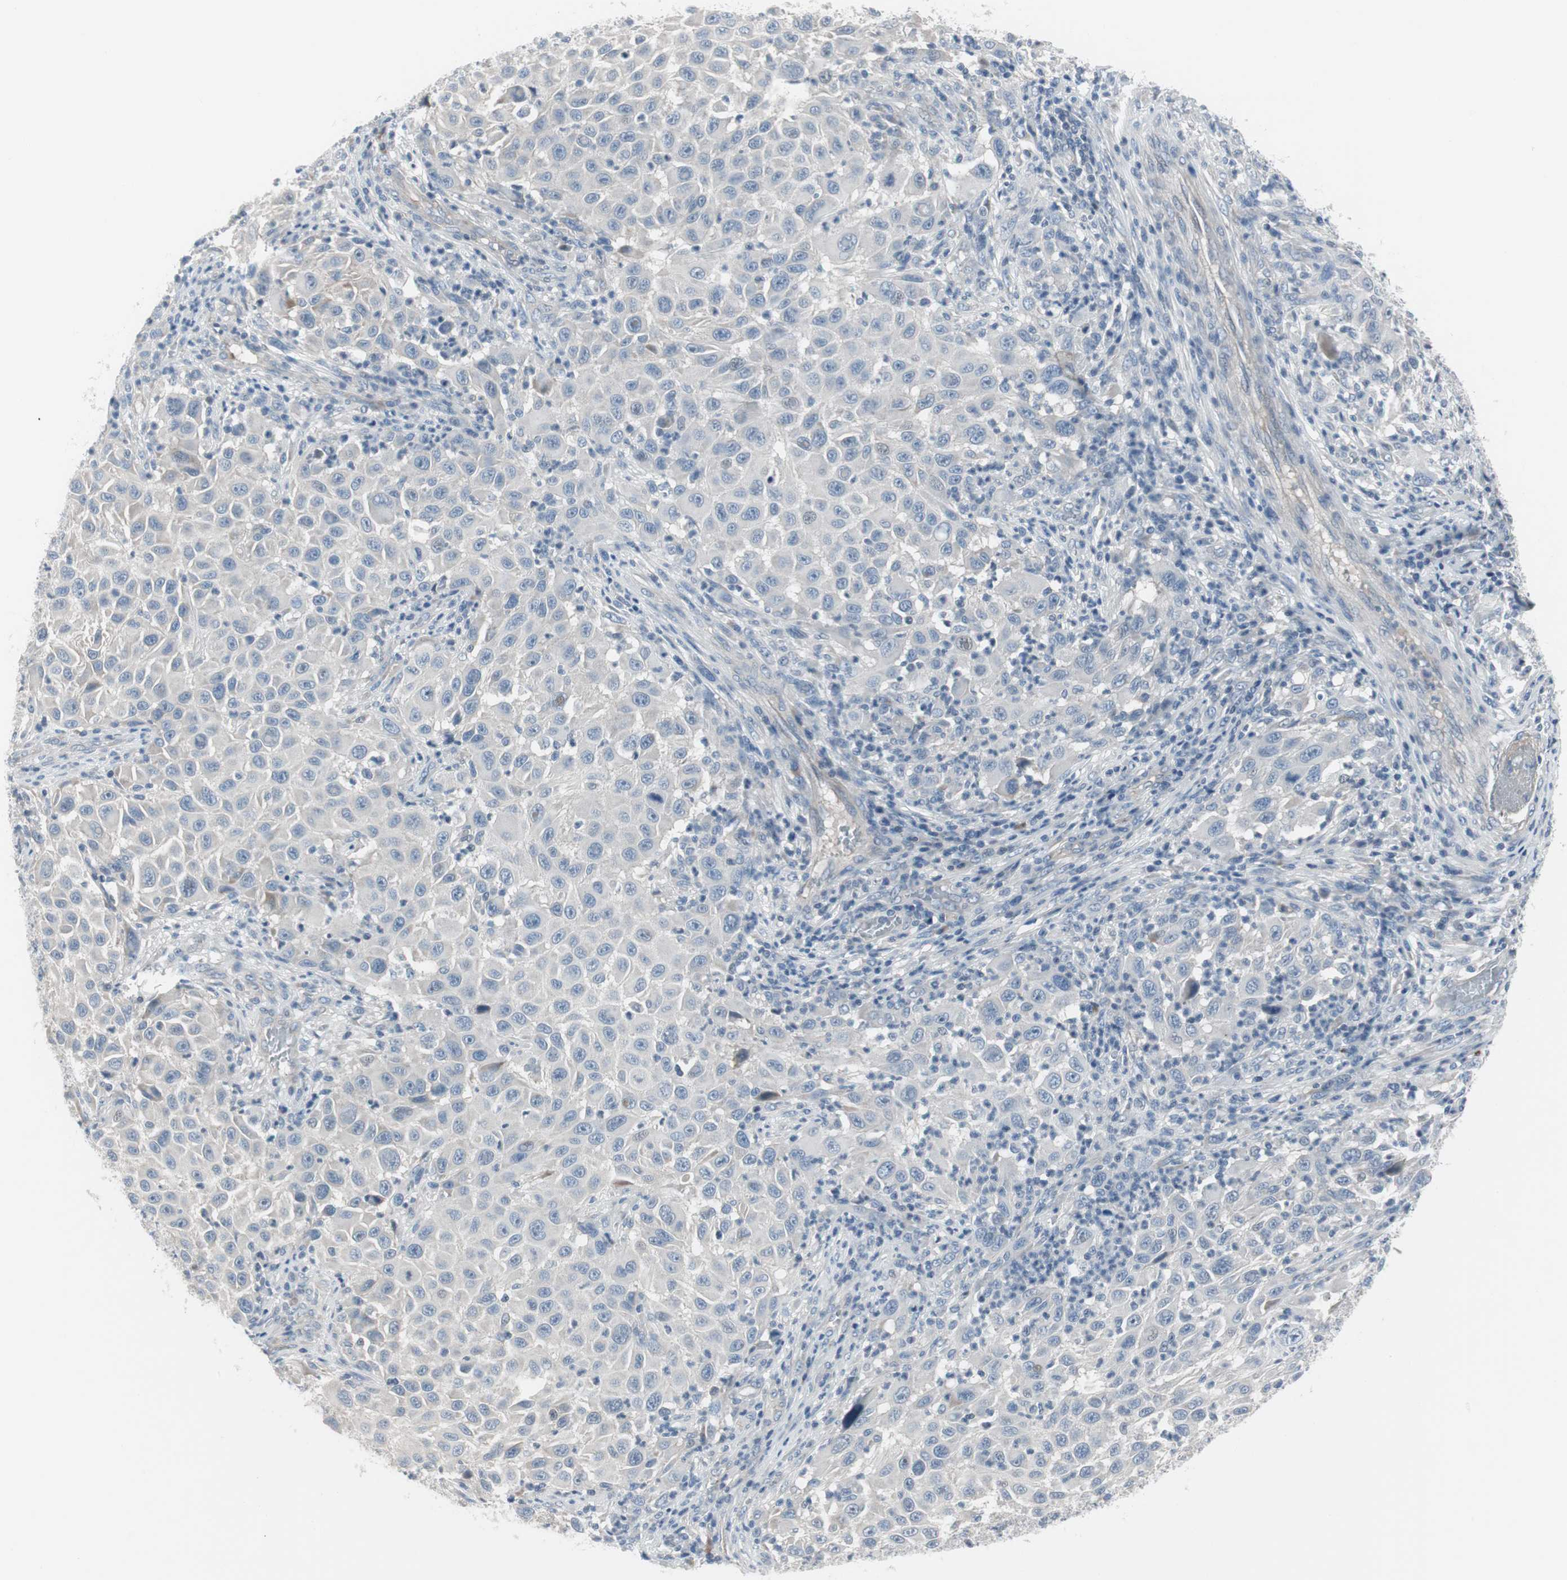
{"staining": {"intensity": "negative", "quantity": "none", "location": "none"}, "tissue": "melanoma", "cell_type": "Tumor cells", "image_type": "cancer", "snomed": [{"axis": "morphology", "description": "Malignant melanoma, Metastatic site"}, {"axis": "topography", "description": "Lymph node"}], "caption": "High magnification brightfield microscopy of malignant melanoma (metastatic site) stained with DAB (3,3'-diaminobenzidine) (brown) and counterstained with hematoxylin (blue): tumor cells show no significant expression.", "gene": "PIGR", "patient": {"sex": "male", "age": 61}}